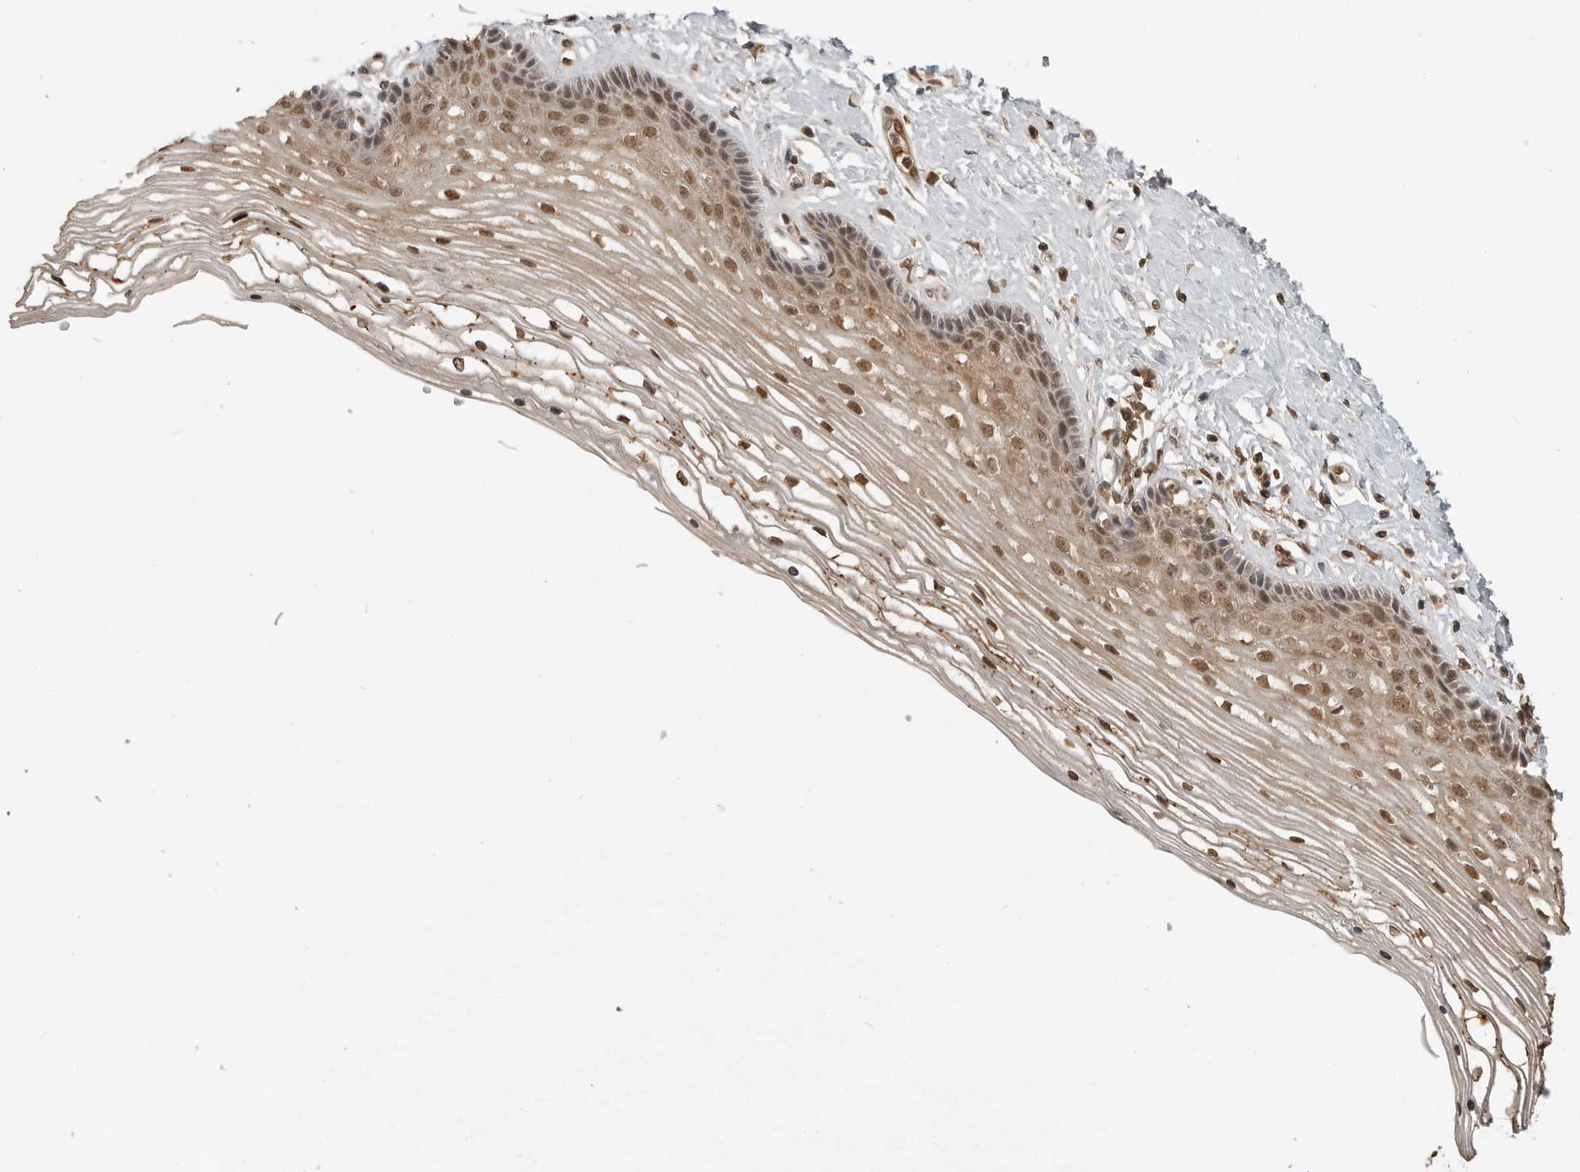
{"staining": {"intensity": "moderate", "quantity": ">75%", "location": "nuclear"}, "tissue": "vagina", "cell_type": "Squamous epithelial cells", "image_type": "normal", "snomed": [{"axis": "morphology", "description": "Normal tissue, NOS"}, {"axis": "topography", "description": "Vagina"}], "caption": "Immunohistochemistry (DAB (3,3'-diaminobenzidine)) staining of unremarkable human vagina reveals moderate nuclear protein positivity in approximately >75% of squamous epithelial cells.", "gene": "CLOCK", "patient": {"sex": "female", "age": 46}}